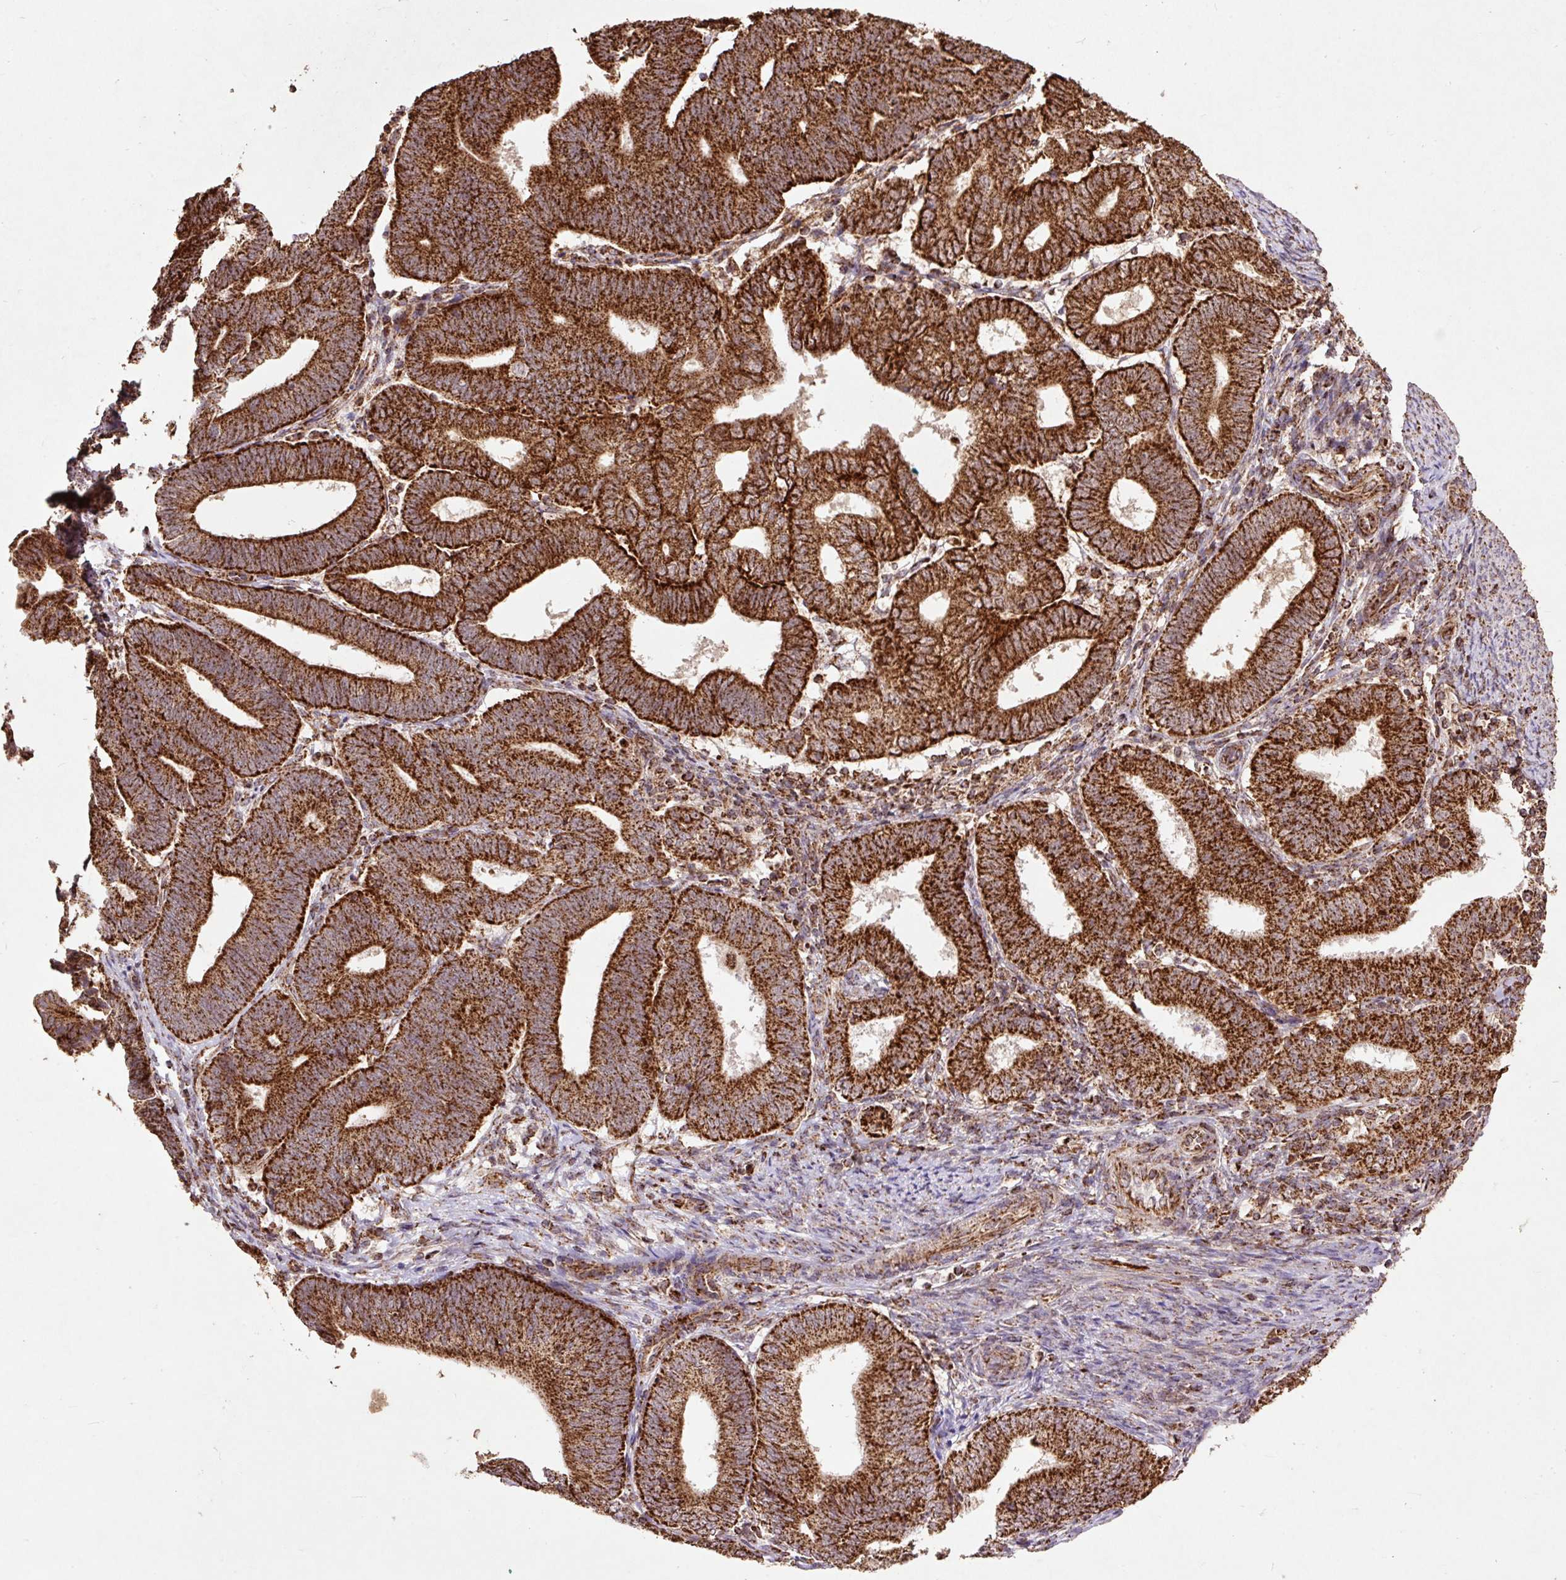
{"staining": {"intensity": "strong", "quantity": ">75%", "location": "cytoplasmic/membranous"}, "tissue": "endometrial cancer", "cell_type": "Tumor cells", "image_type": "cancer", "snomed": [{"axis": "morphology", "description": "Adenocarcinoma, NOS"}, {"axis": "topography", "description": "Endometrium"}], "caption": "A brown stain labels strong cytoplasmic/membranous expression of a protein in endometrial adenocarcinoma tumor cells. The protein is shown in brown color, while the nuclei are stained blue.", "gene": "ATP5F1A", "patient": {"sex": "female", "age": 70}}